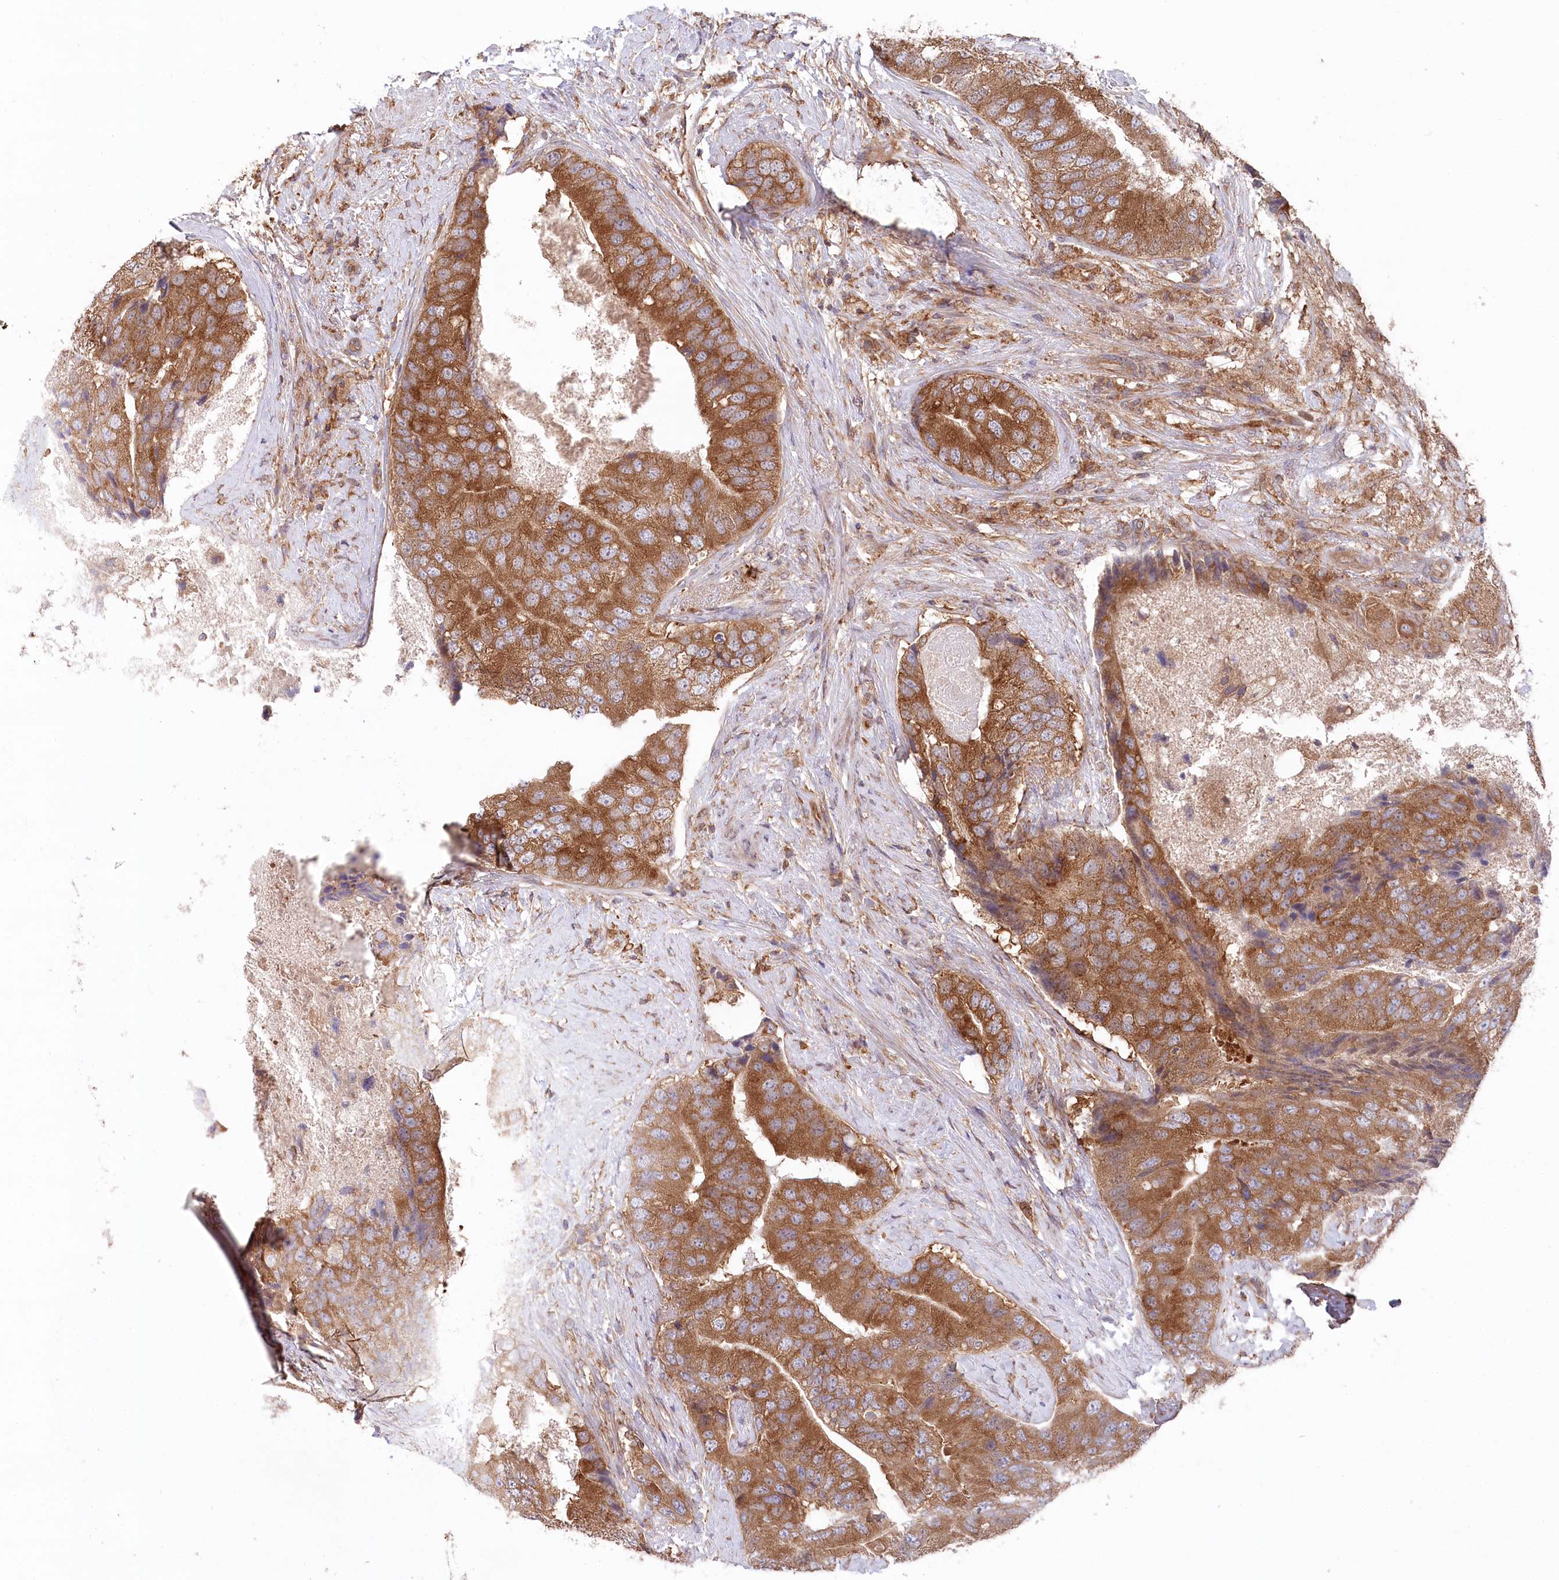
{"staining": {"intensity": "strong", "quantity": ">75%", "location": "cytoplasmic/membranous"}, "tissue": "prostate cancer", "cell_type": "Tumor cells", "image_type": "cancer", "snomed": [{"axis": "morphology", "description": "Adenocarcinoma, High grade"}, {"axis": "topography", "description": "Prostate"}], "caption": "Prostate cancer (high-grade adenocarcinoma) stained with DAB immunohistochemistry (IHC) reveals high levels of strong cytoplasmic/membranous expression in about >75% of tumor cells. (Stains: DAB in brown, nuclei in blue, Microscopy: brightfield microscopy at high magnification).", "gene": "PPP1R21", "patient": {"sex": "male", "age": 70}}